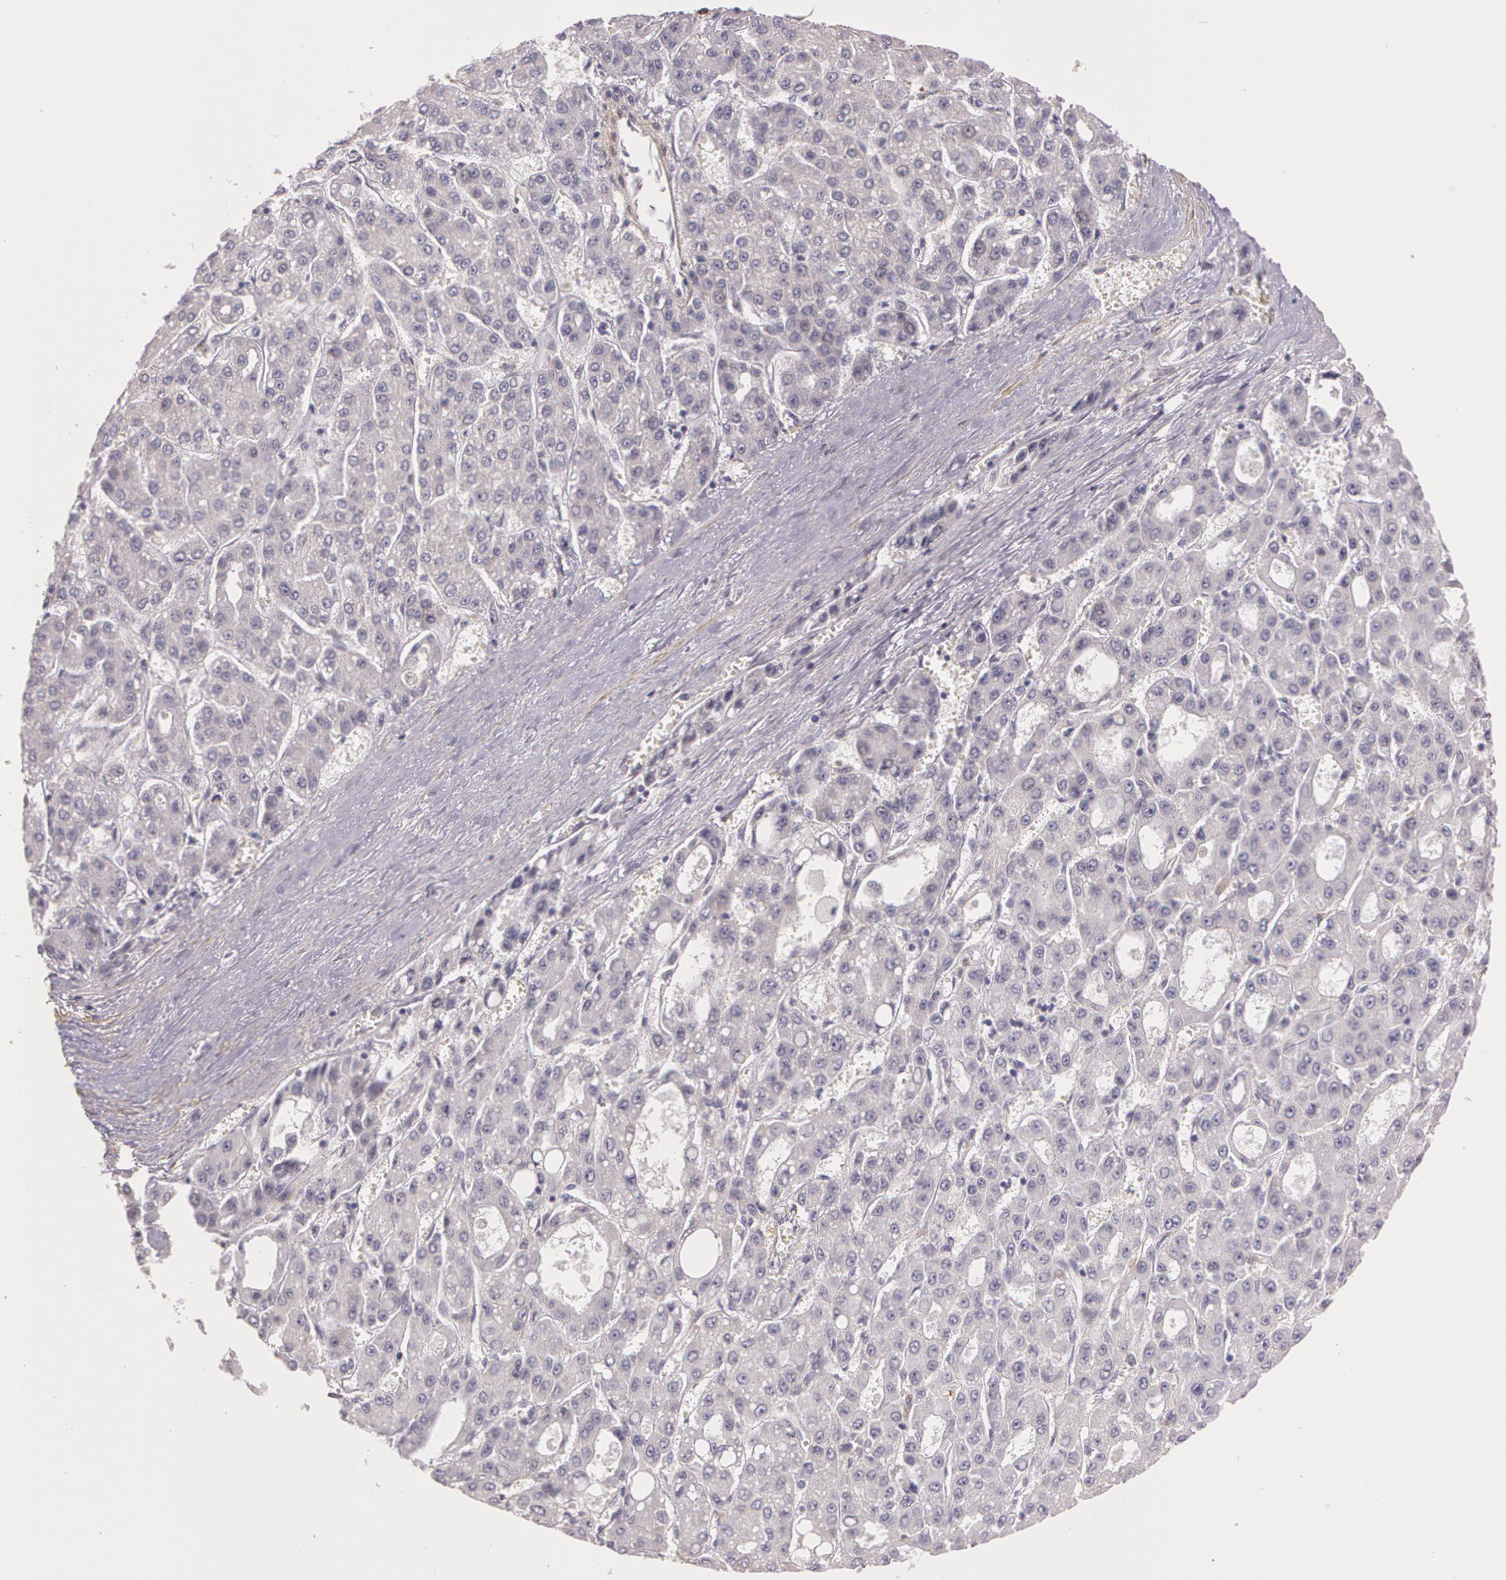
{"staining": {"intensity": "negative", "quantity": "none", "location": "none"}, "tissue": "liver cancer", "cell_type": "Tumor cells", "image_type": "cancer", "snomed": [{"axis": "morphology", "description": "Carcinoma, Hepatocellular, NOS"}, {"axis": "topography", "description": "Liver"}], "caption": "This photomicrograph is of liver cancer stained with immunohistochemistry (IHC) to label a protein in brown with the nuclei are counter-stained blue. There is no positivity in tumor cells.", "gene": "G2E3", "patient": {"sex": "male", "age": 69}}